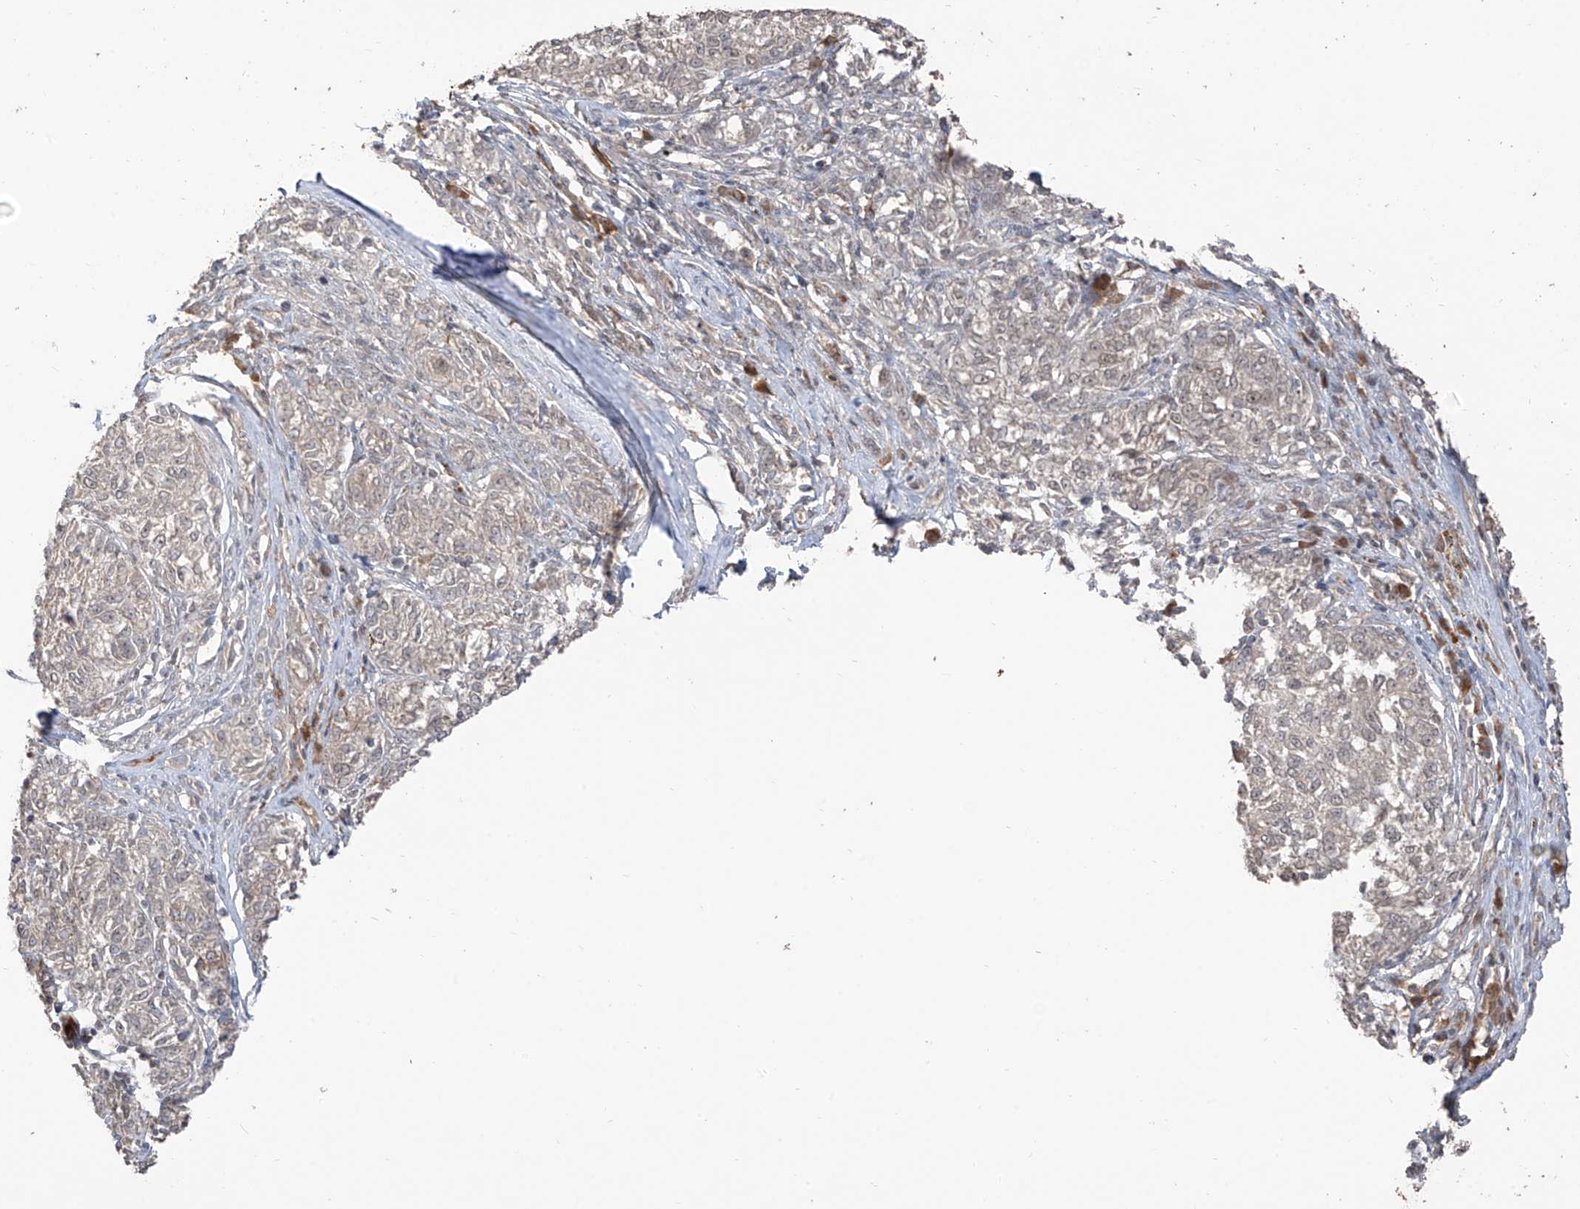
{"staining": {"intensity": "negative", "quantity": "none", "location": "none"}, "tissue": "melanoma", "cell_type": "Tumor cells", "image_type": "cancer", "snomed": [{"axis": "morphology", "description": "Malignant melanoma, NOS"}, {"axis": "topography", "description": "Skin"}], "caption": "Malignant melanoma was stained to show a protein in brown. There is no significant expression in tumor cells.", "gene": "COLGALT2", "patient": {"sex": "female", "age": 72}}